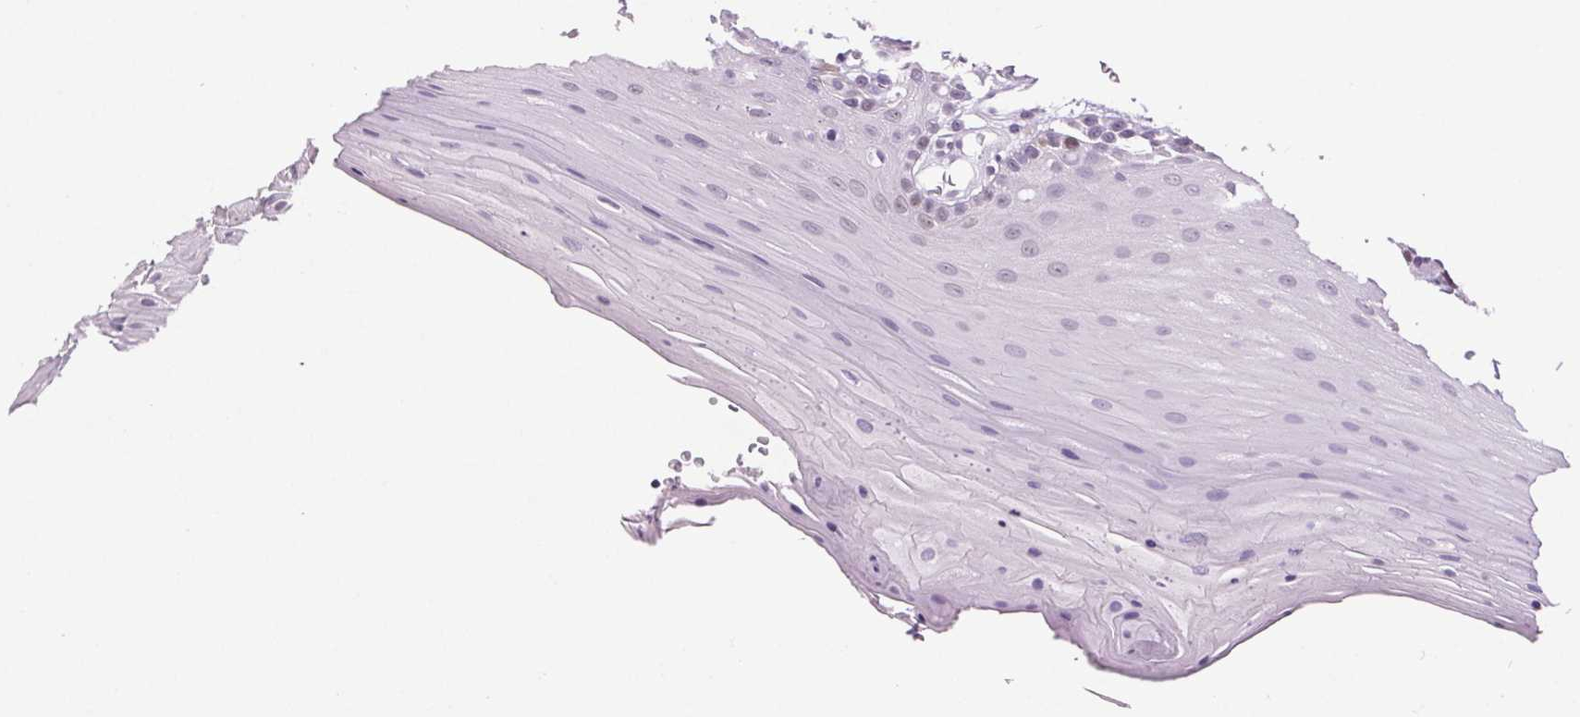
{"staining": {"intensity": "moderate", "quantity": "<25%", "location": "nuclear"}, "tissue": "oral mucosa", "cell_type": "Squamous epithelial cells", "image_type": "normal", "snomed": [{"axis": "morphology", "description": "Normal tissue, NOS"}, {"axis": "morphology", "description": "Squamous cell carcinoma, NOS"}, {"axis": "topography", "description": "Oral tissue"}, {"axis": "topography", "description": "Tounge, NOS"}, {"axis": "topography", "description": "Head-Neck"}], "caption": "Immunohistochemistry of unremarkable oral mucosa shows low levels of moderate nuclear positivity in about <25% of squamous epithelial cells.", "gene": "CENPF", "patient": {"sex": "male", "age": 62}}